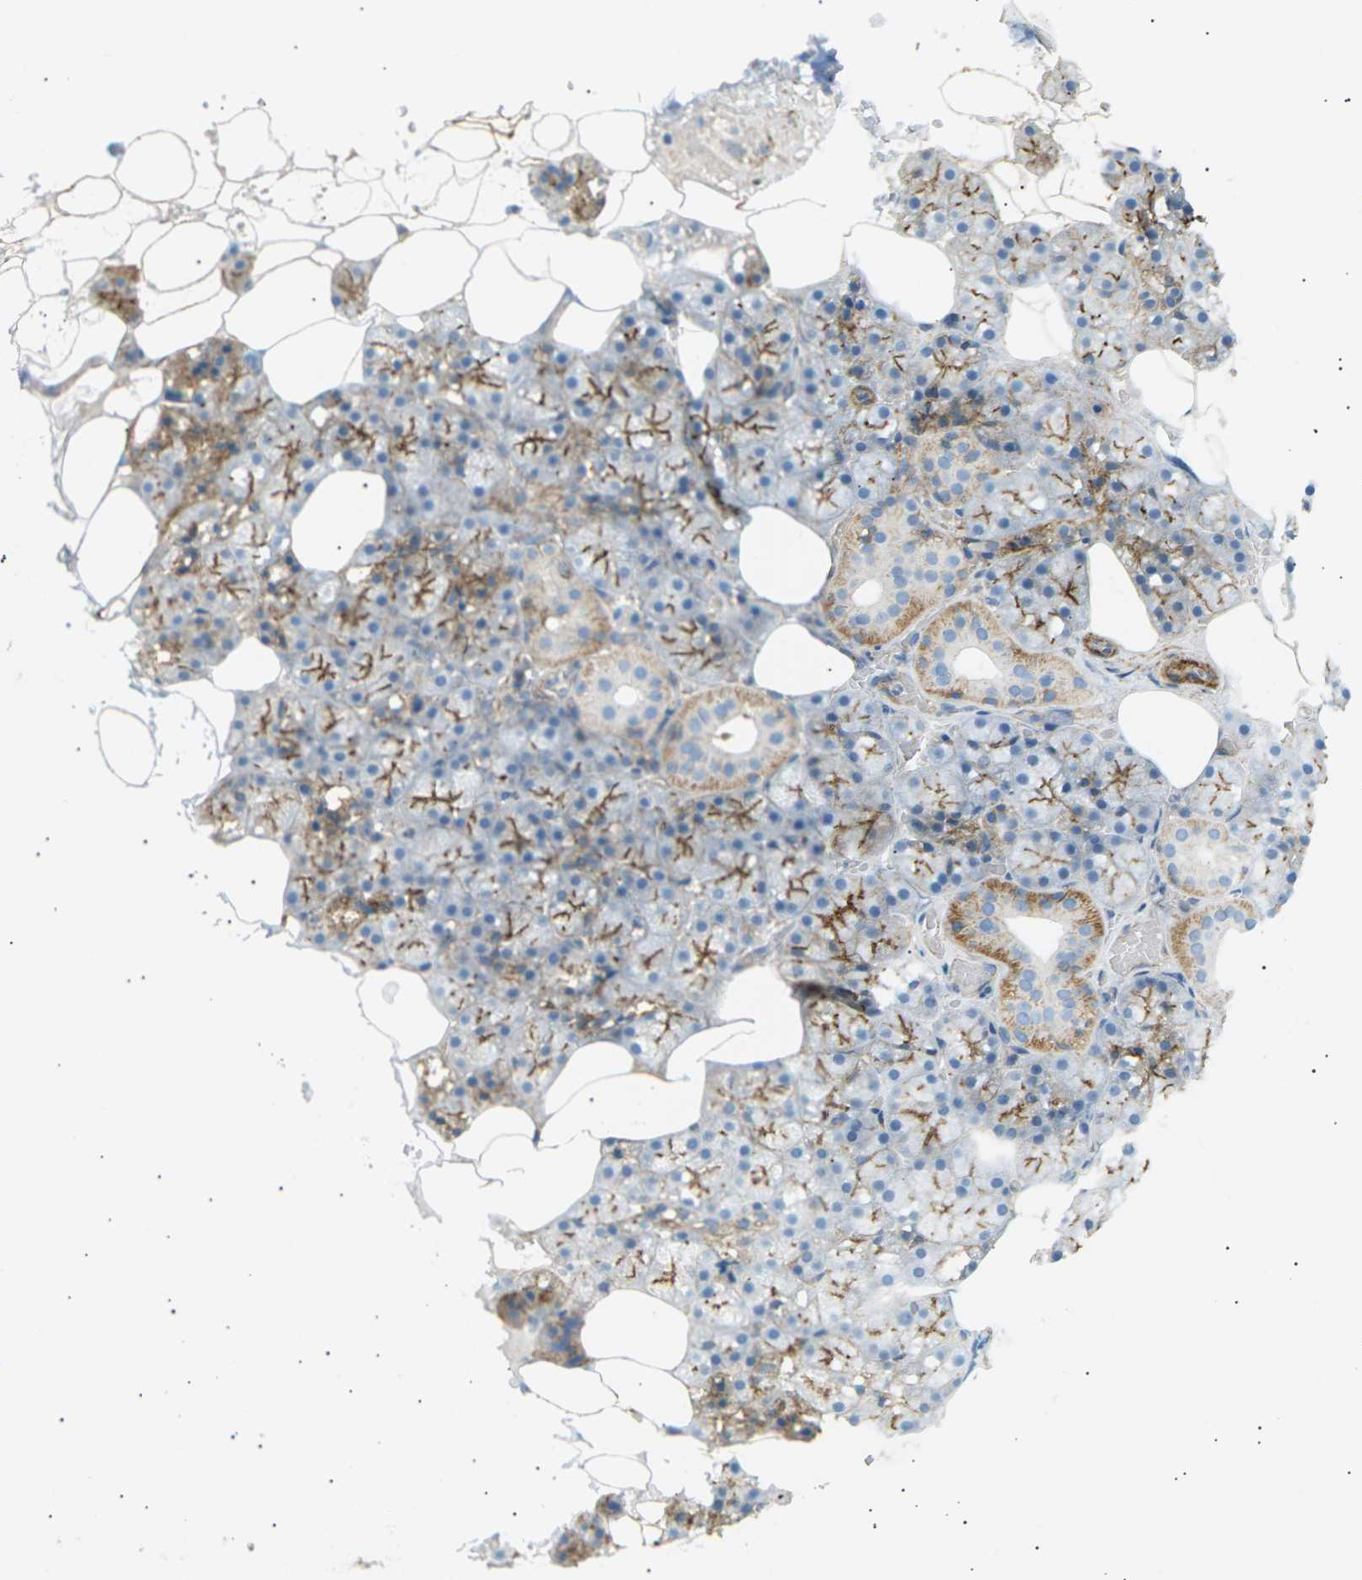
{"staining": {"intensity": "strong", "quantity": "25%-75%", "location": "cytoplasmic/membranous"}, "tissue": "salivary gland", "cell_type": "Glandular cells", "image_type": "normal", "snomed": [{"axis": "morphology", "description": "Normal tissue, NOS"}, {"axis": "topography", "description": "Salivary gland"}], "caption": "A micrograph of salivary gland stained for a protein shows strong cytoplasmic/membranous brown staining in glandular cells. Ihc stains the protein of interest in brown and the nuclei are stained blue.", "gene": "ATP2B4", "patient": {"sex": "male", "age": 62}}